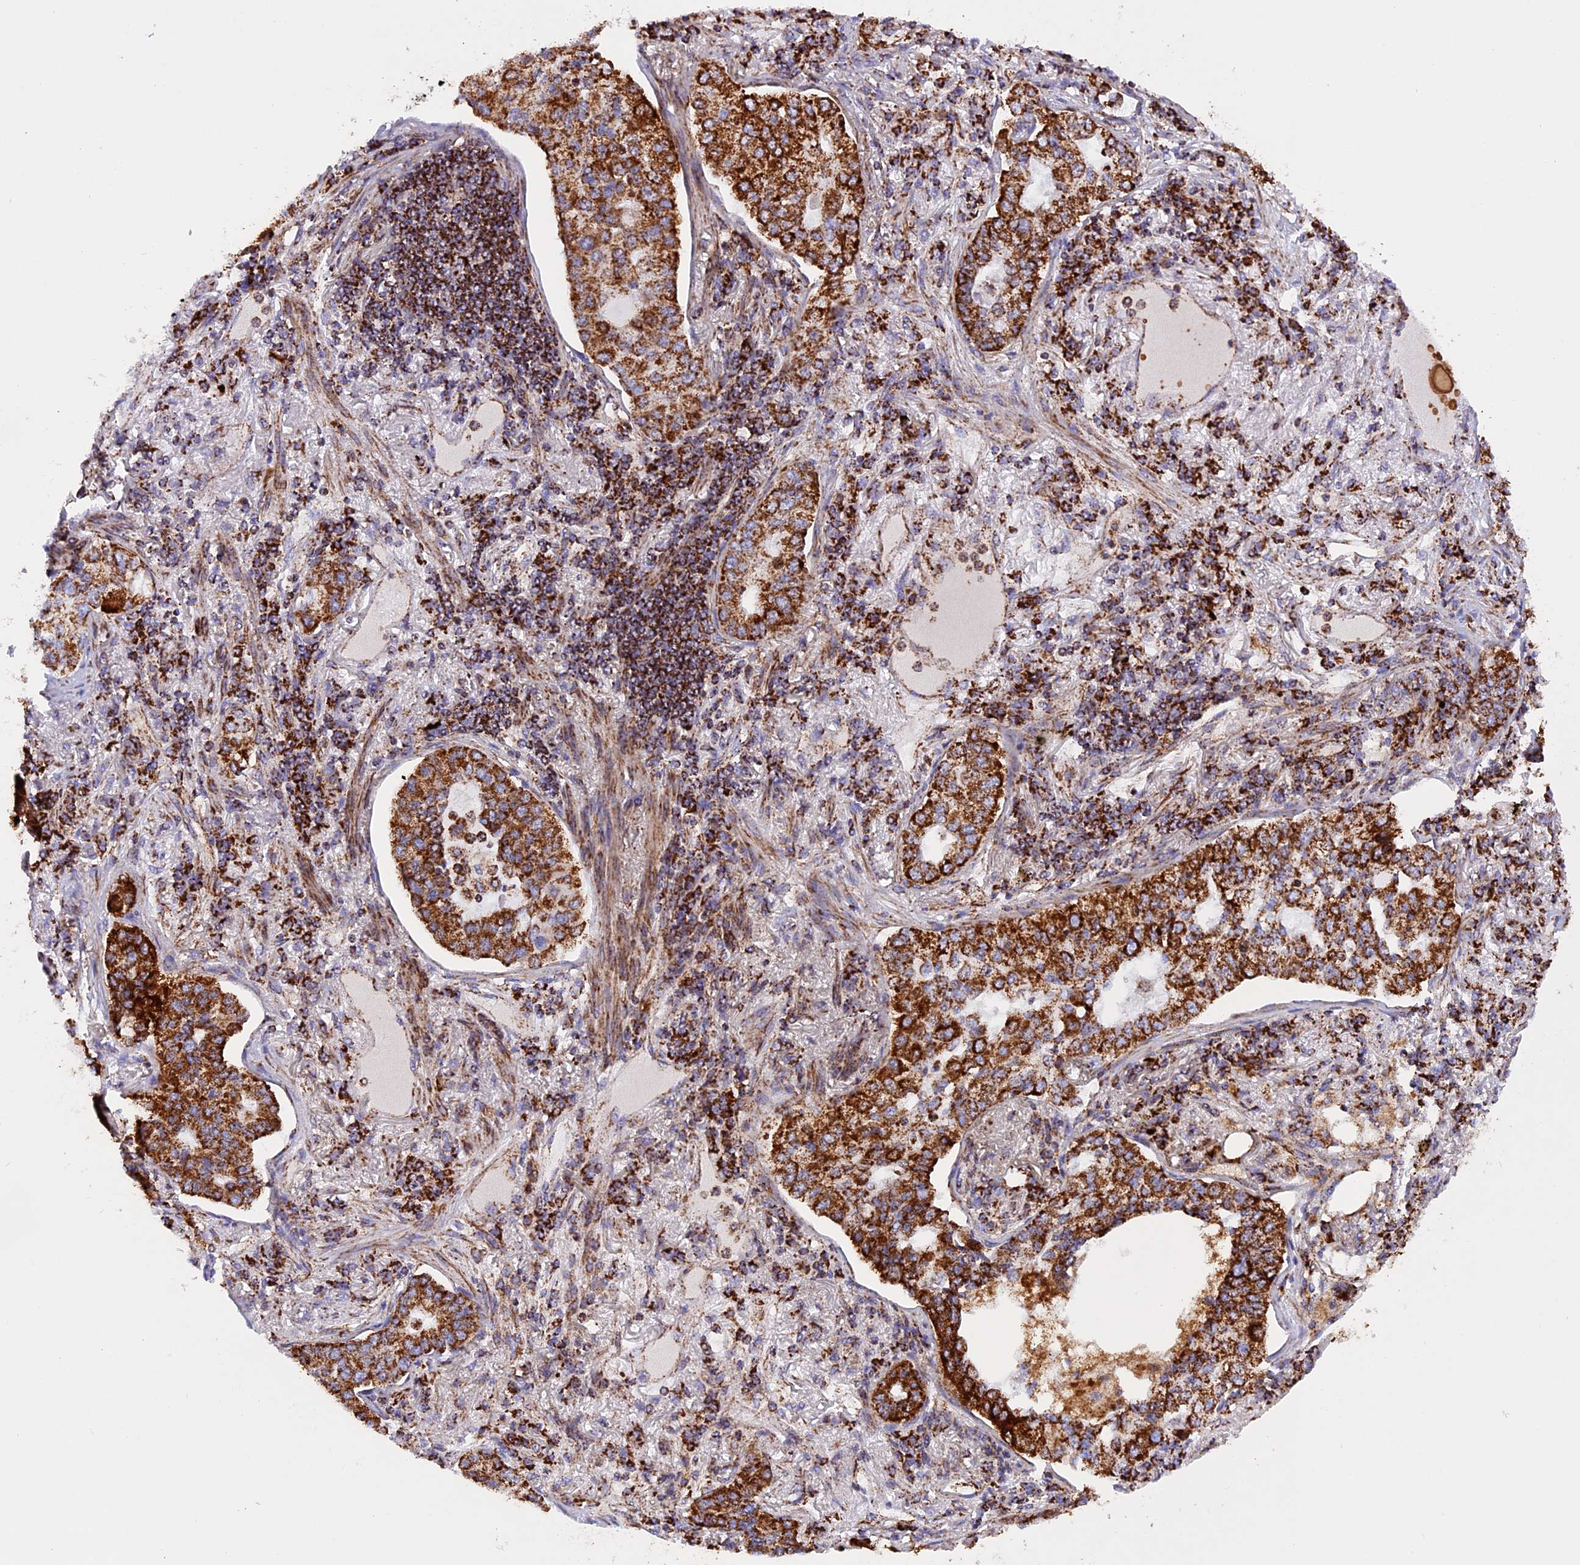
{"staining": {"intensity": "strong", "quantity": ">75%", "location": "cytoplasmic/membranous"}, "tissue": "lung cancer", "cell_type": "Tumor cells", "image_type": "cancer", "snomed": [{"axis": "morphology", "description": "Adenocarcinoma, NOS"}, {"axis": "topography", "description": "Lung"}], "caption": "Tumor cells demonstrate high levels of strong cytoplasmic/membranous positivity in approximately >75% of cells in lung cancer.", "gene": "UQCRB", "patient": {"sex": "male", "age": 49}}